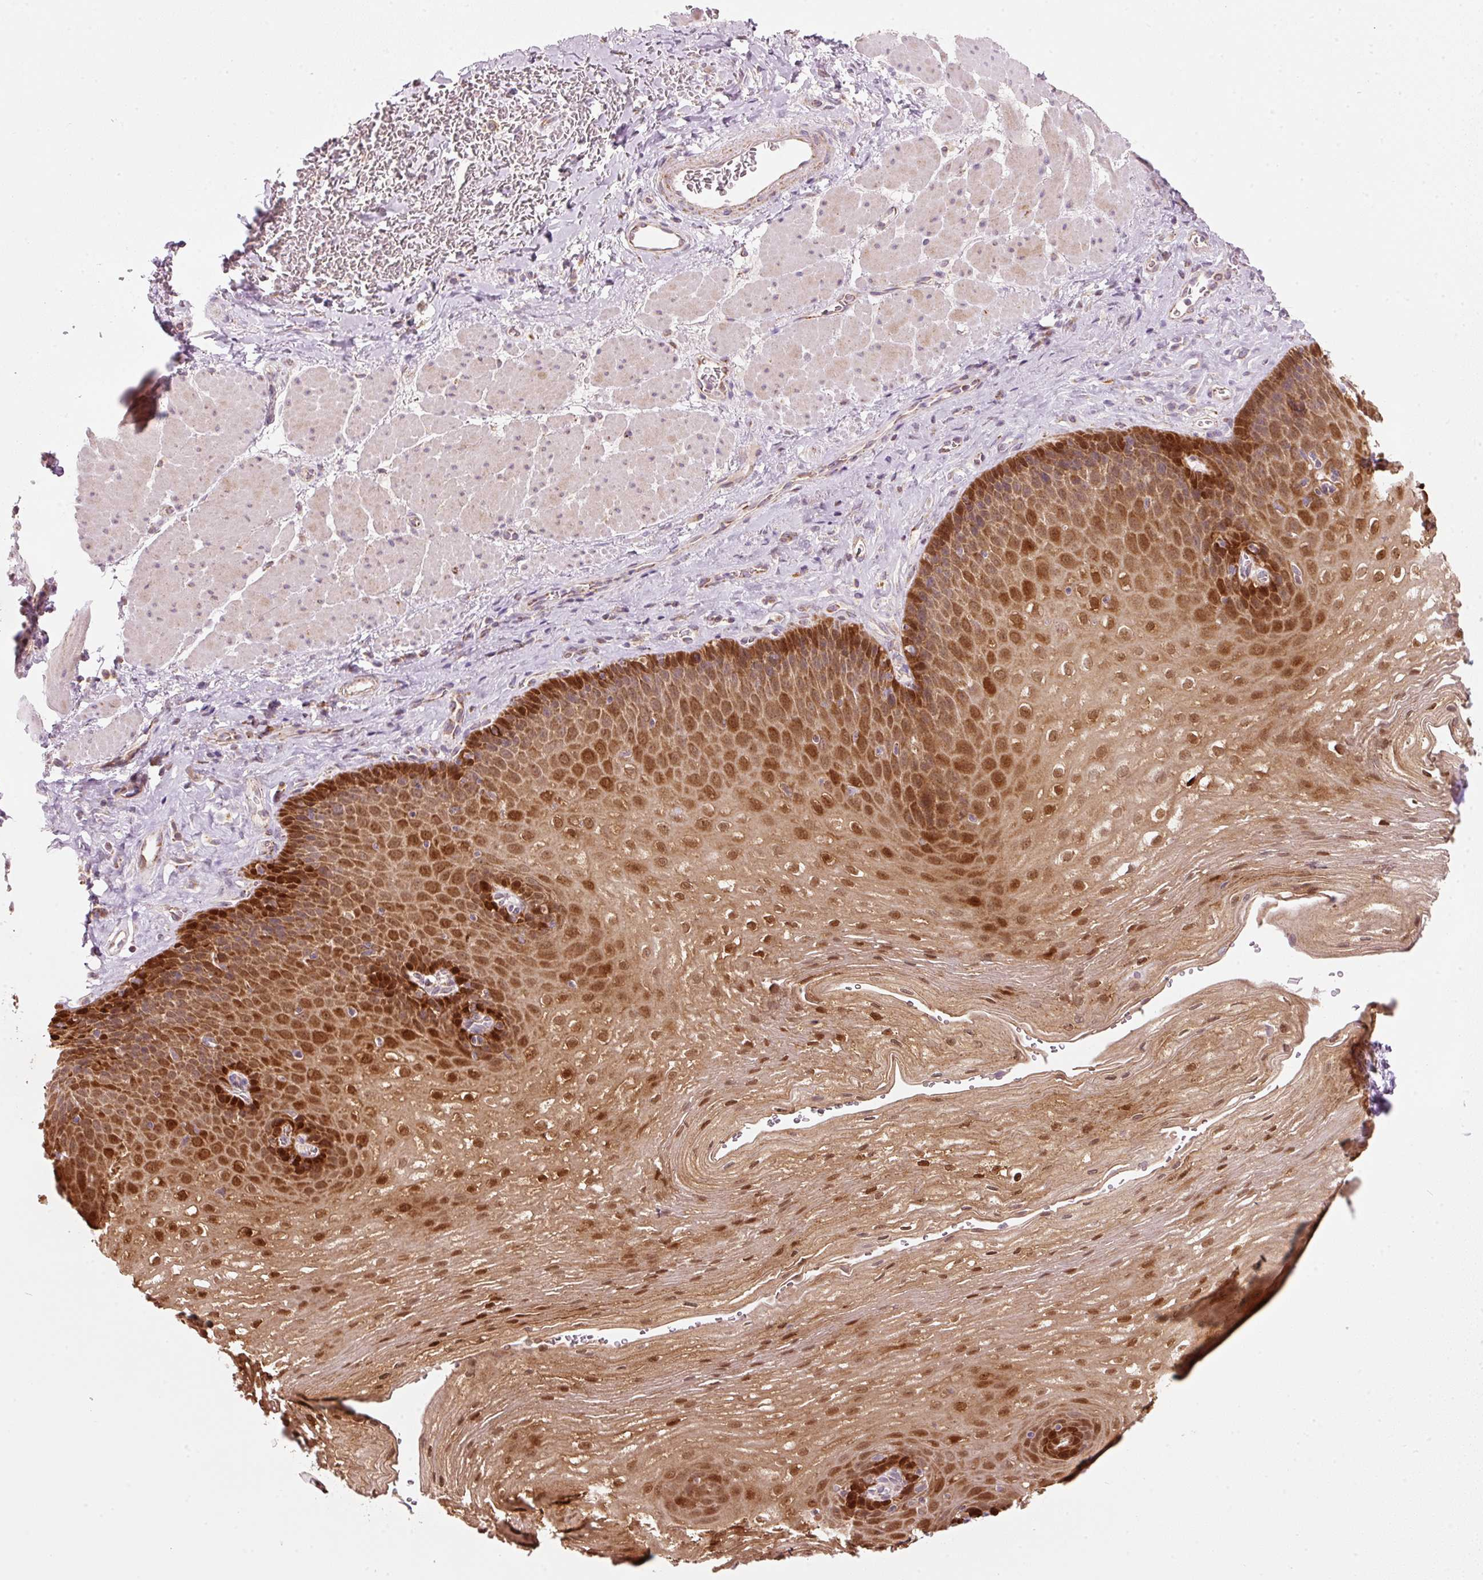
{"staining": {"intensity": "strong", "quantity": "25%-75%", "location": "cytoplasmic/membranous,nuclear"}, "tissue": "esophagus", "cell_type": "Squamous epithelial cells", "image_type": "normal", "snomed": [{"axis": "morphology", "description": "Normal tissue, NOS"}, {"axis": "topography", "description": "Esophagus"}], "caption": "This histopathology image reveals unremarkable esophagus stained with IHC to label a protein in brown. The cytoplasmic/membranous,nuclear of squamous epithelial cells show strong positivity for the protein. Nuclei are counter-stained blue.", "gene": "FAM78B", "patient": {"sex": "female", "age": 66}}